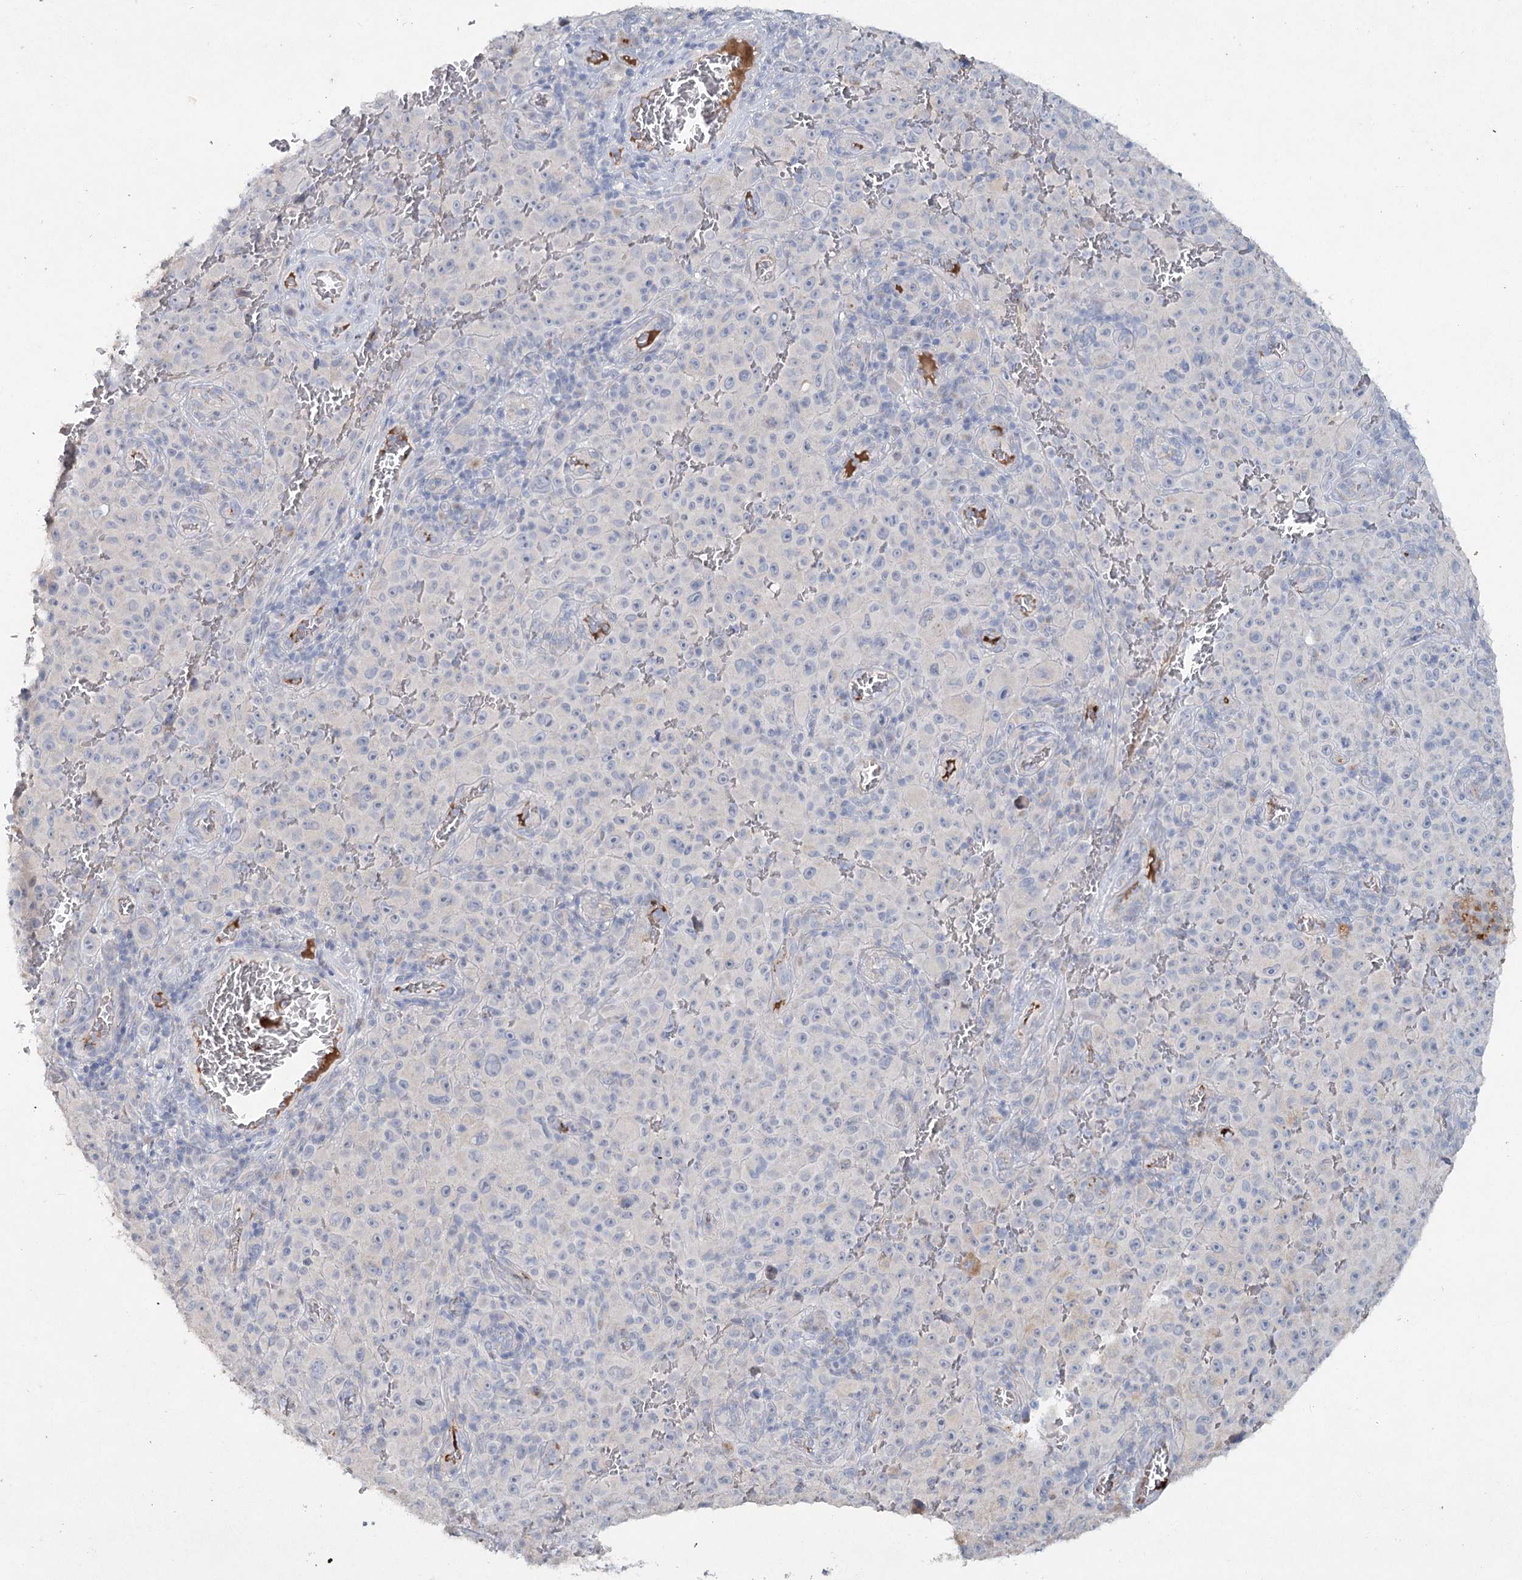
{"staining": {"intensity": "negative", "quantity": "none", "location": "none"}, "tissue": "melanoma", "cell_type": "Tumor cells", "image_type": "cancer", "snomed": [{"axis": "morphology", "description": "Malignant melanoma, NOS"}, {"axis": "topography", "description": "Skin"}], "caption": "The image reveals no staining of tumor cells in melanoma.", "gene": "RFX6", "patient": {"sex": "female", "age": 82}}